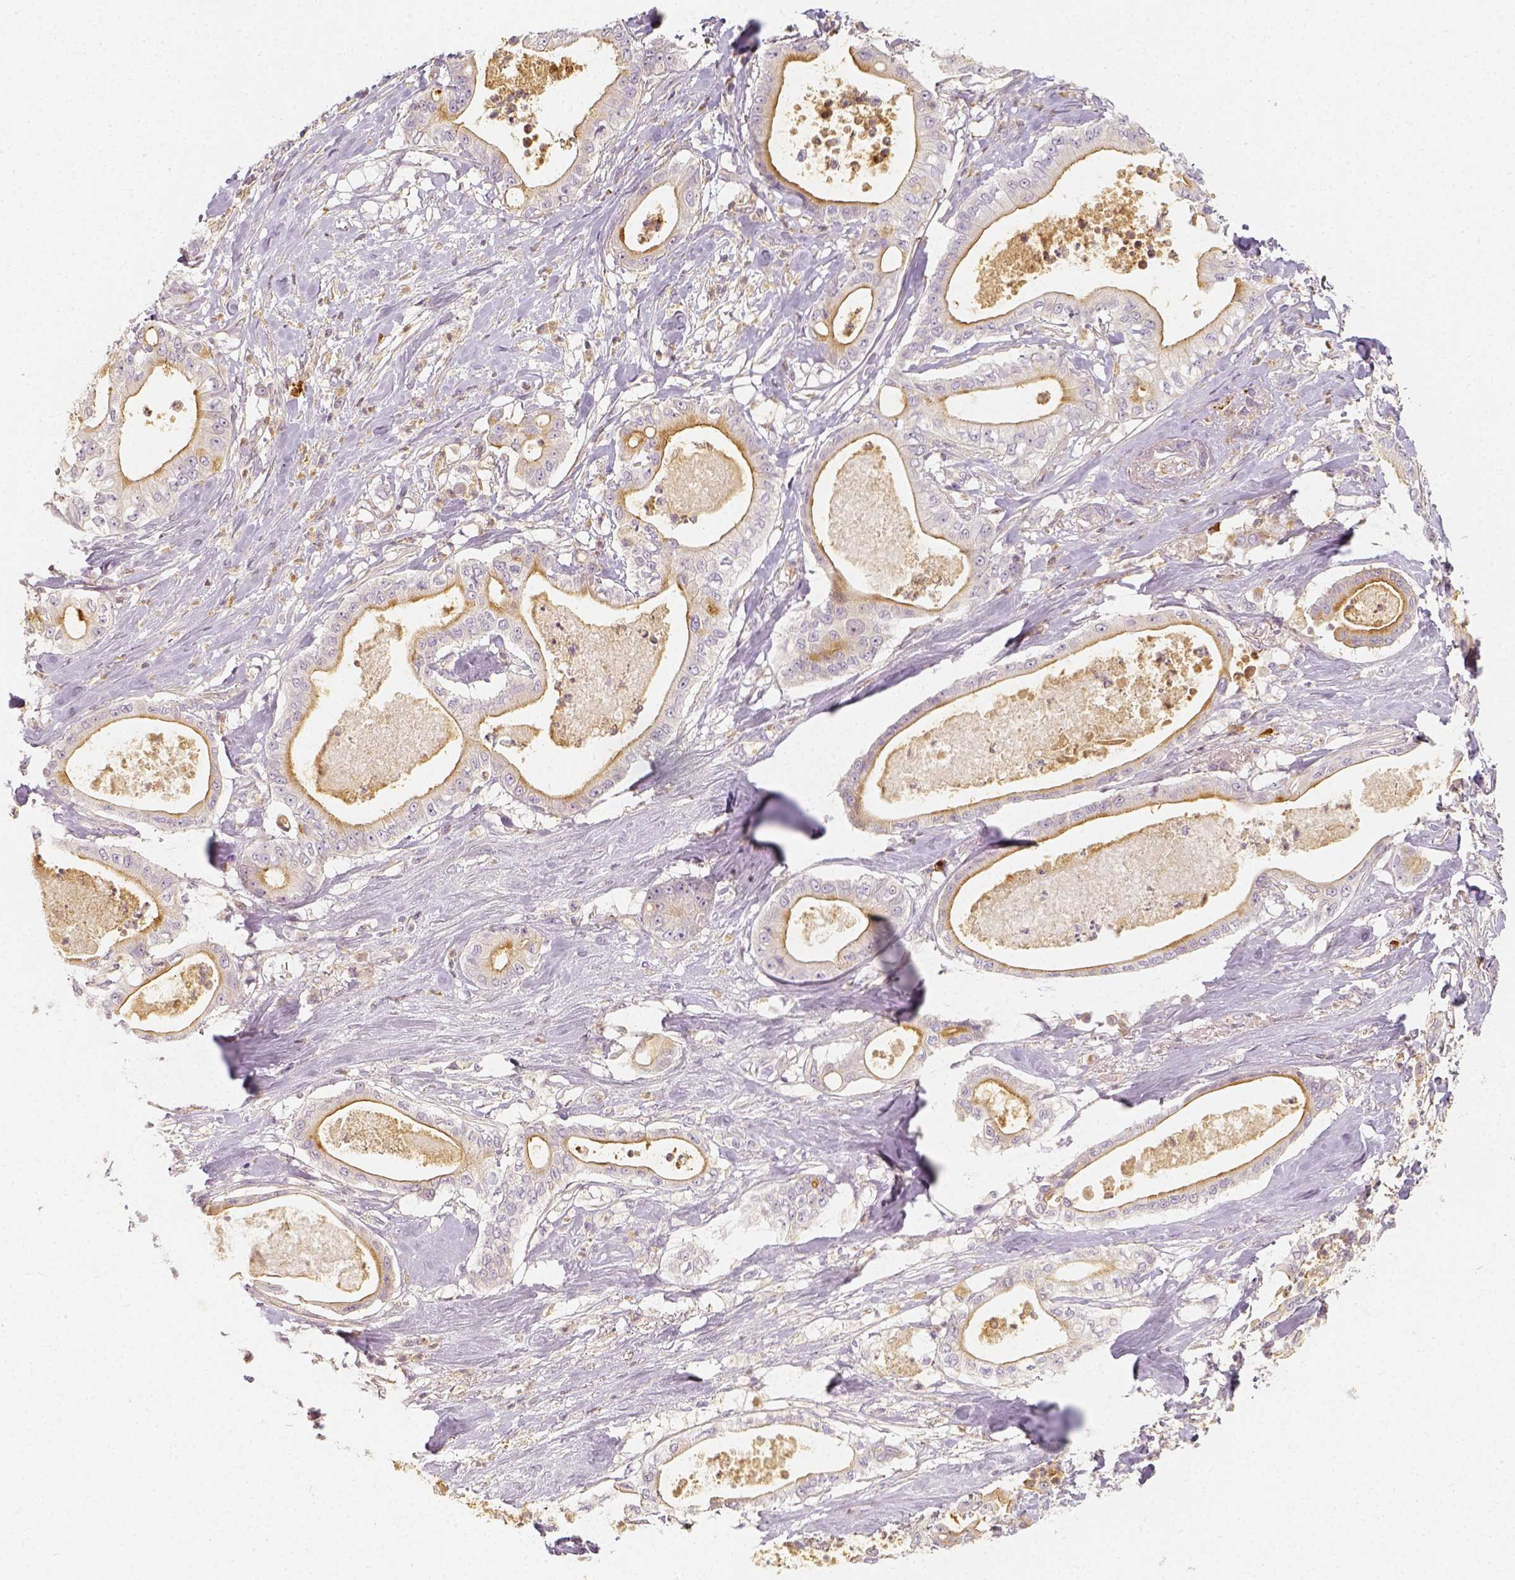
{"staining": {"intensity": "moderate", "quantity": "<25%", "location": "cytoplasmic/membranous"}, "tissue": "pancreatic cancer", "cell_type": "Tumor cells", "image_type": "cancer", "snomed": [{"axis": "morphology", "description": "Adenocarcinoma, NOS"}, {"axis": "topography", "description": "Pancreas"}], "caption": "This histopathology image exhibits immunohistochemistry staining of pancreatic cancer (adenocarcinoma), with low moderate cytoplasmic/membranous expression in approximately <25% of tumor cells.", "gene": "PTPRJ", "patient": {"sex": "male", "age": 71}}